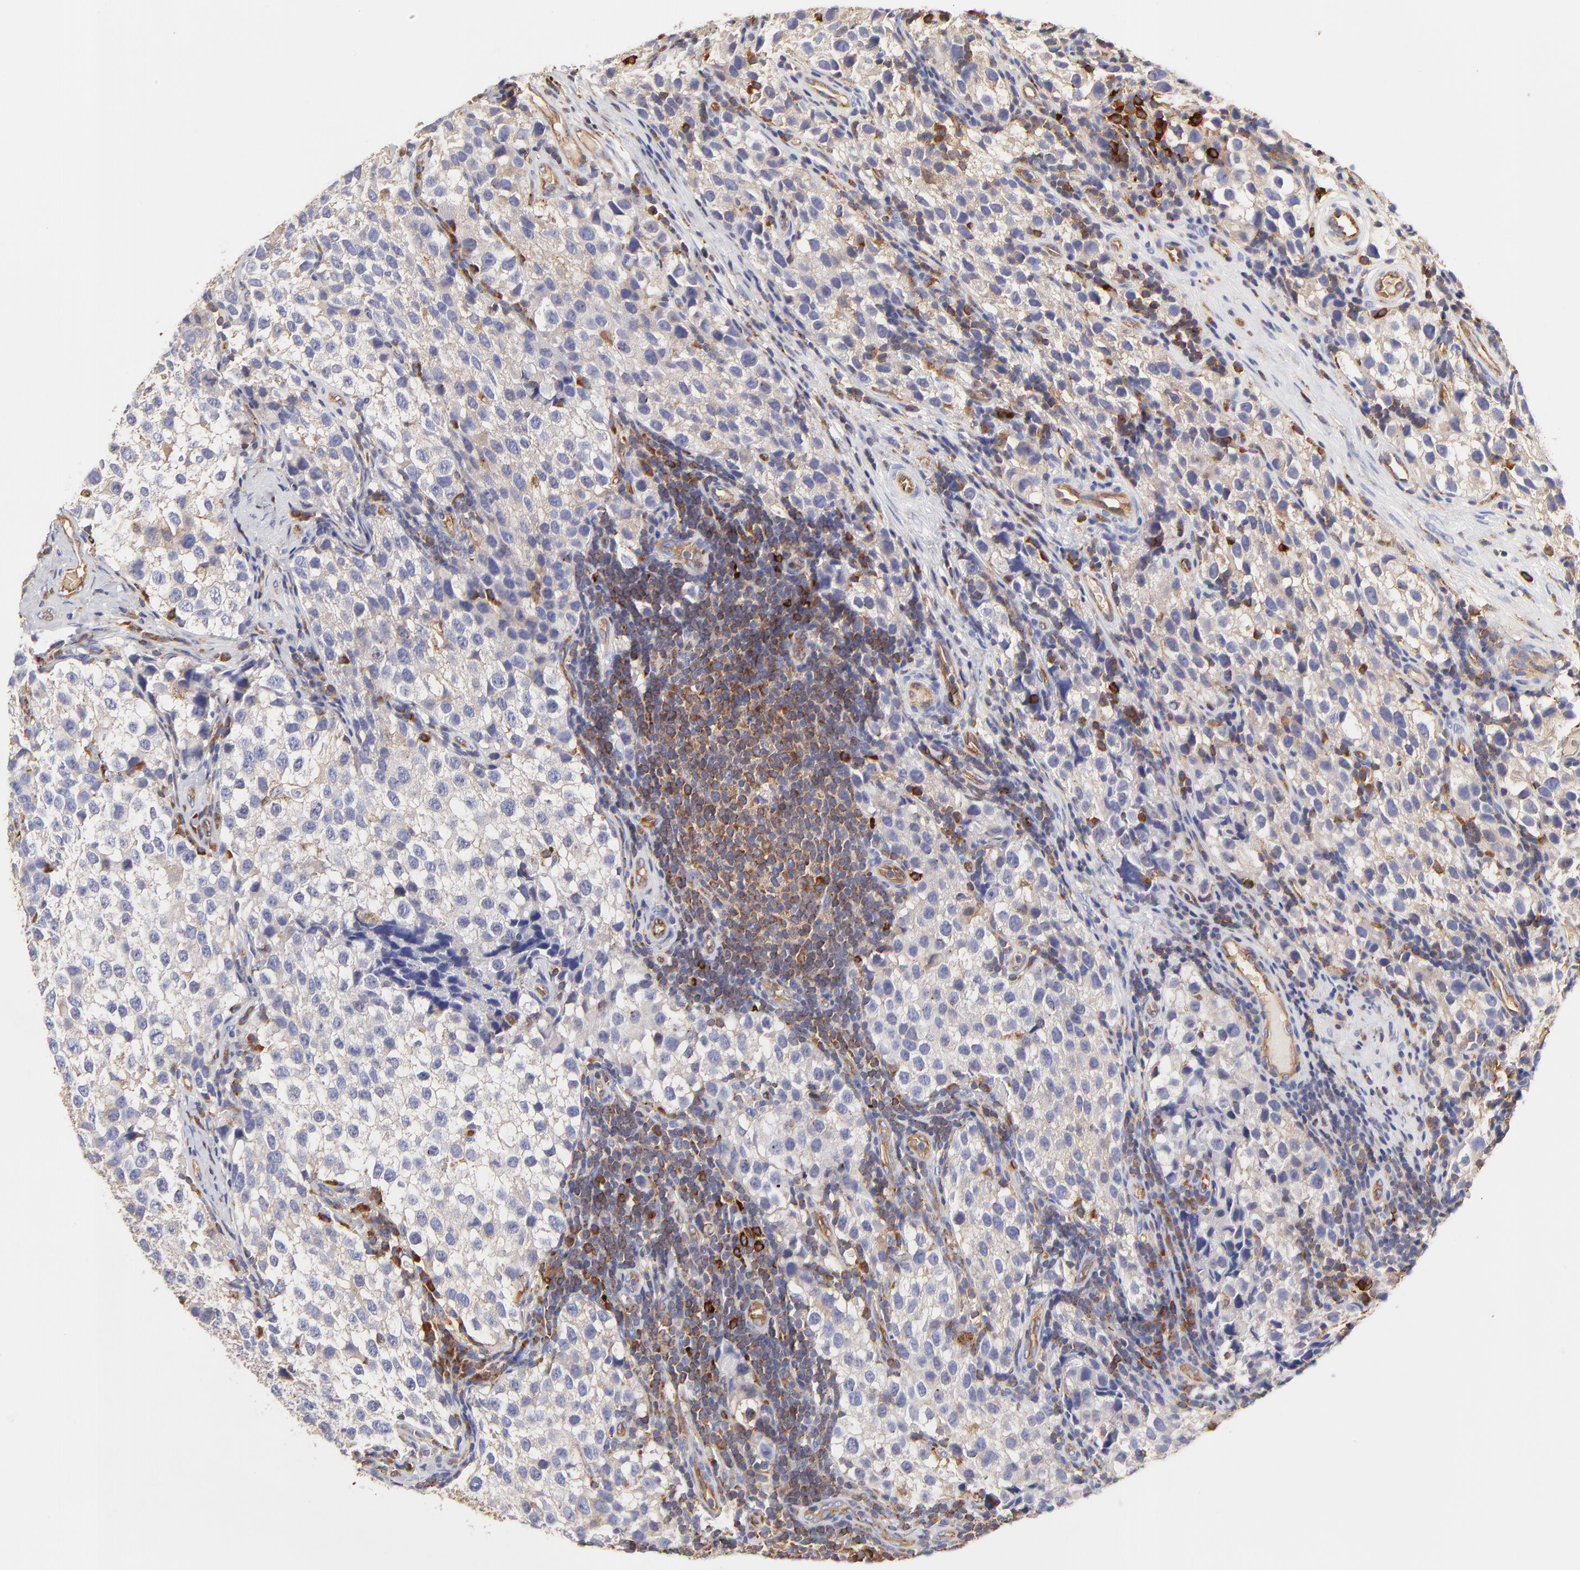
{"staining": {"intensity": "weak", "quantity": ">75%", "location": "cytoplasmic/membranous"}, "tissue": "testis cancer", "cell_type": "Tumor cells", "image_type": "cancer", "snomed": [{"axis": "morphology", "description": "Seminoma, NOS"}, {"axis": "topography", "description": "Testis"}], "caption": "A micrograph showing weak cytoplasmic/membranous positivity in approximately >75% of tumor cells in seminoma (testis), as visualized by brown immunohistochemical staining.", "gene": "CD2AP", "patient": {"sex": "male", "age": 39}}